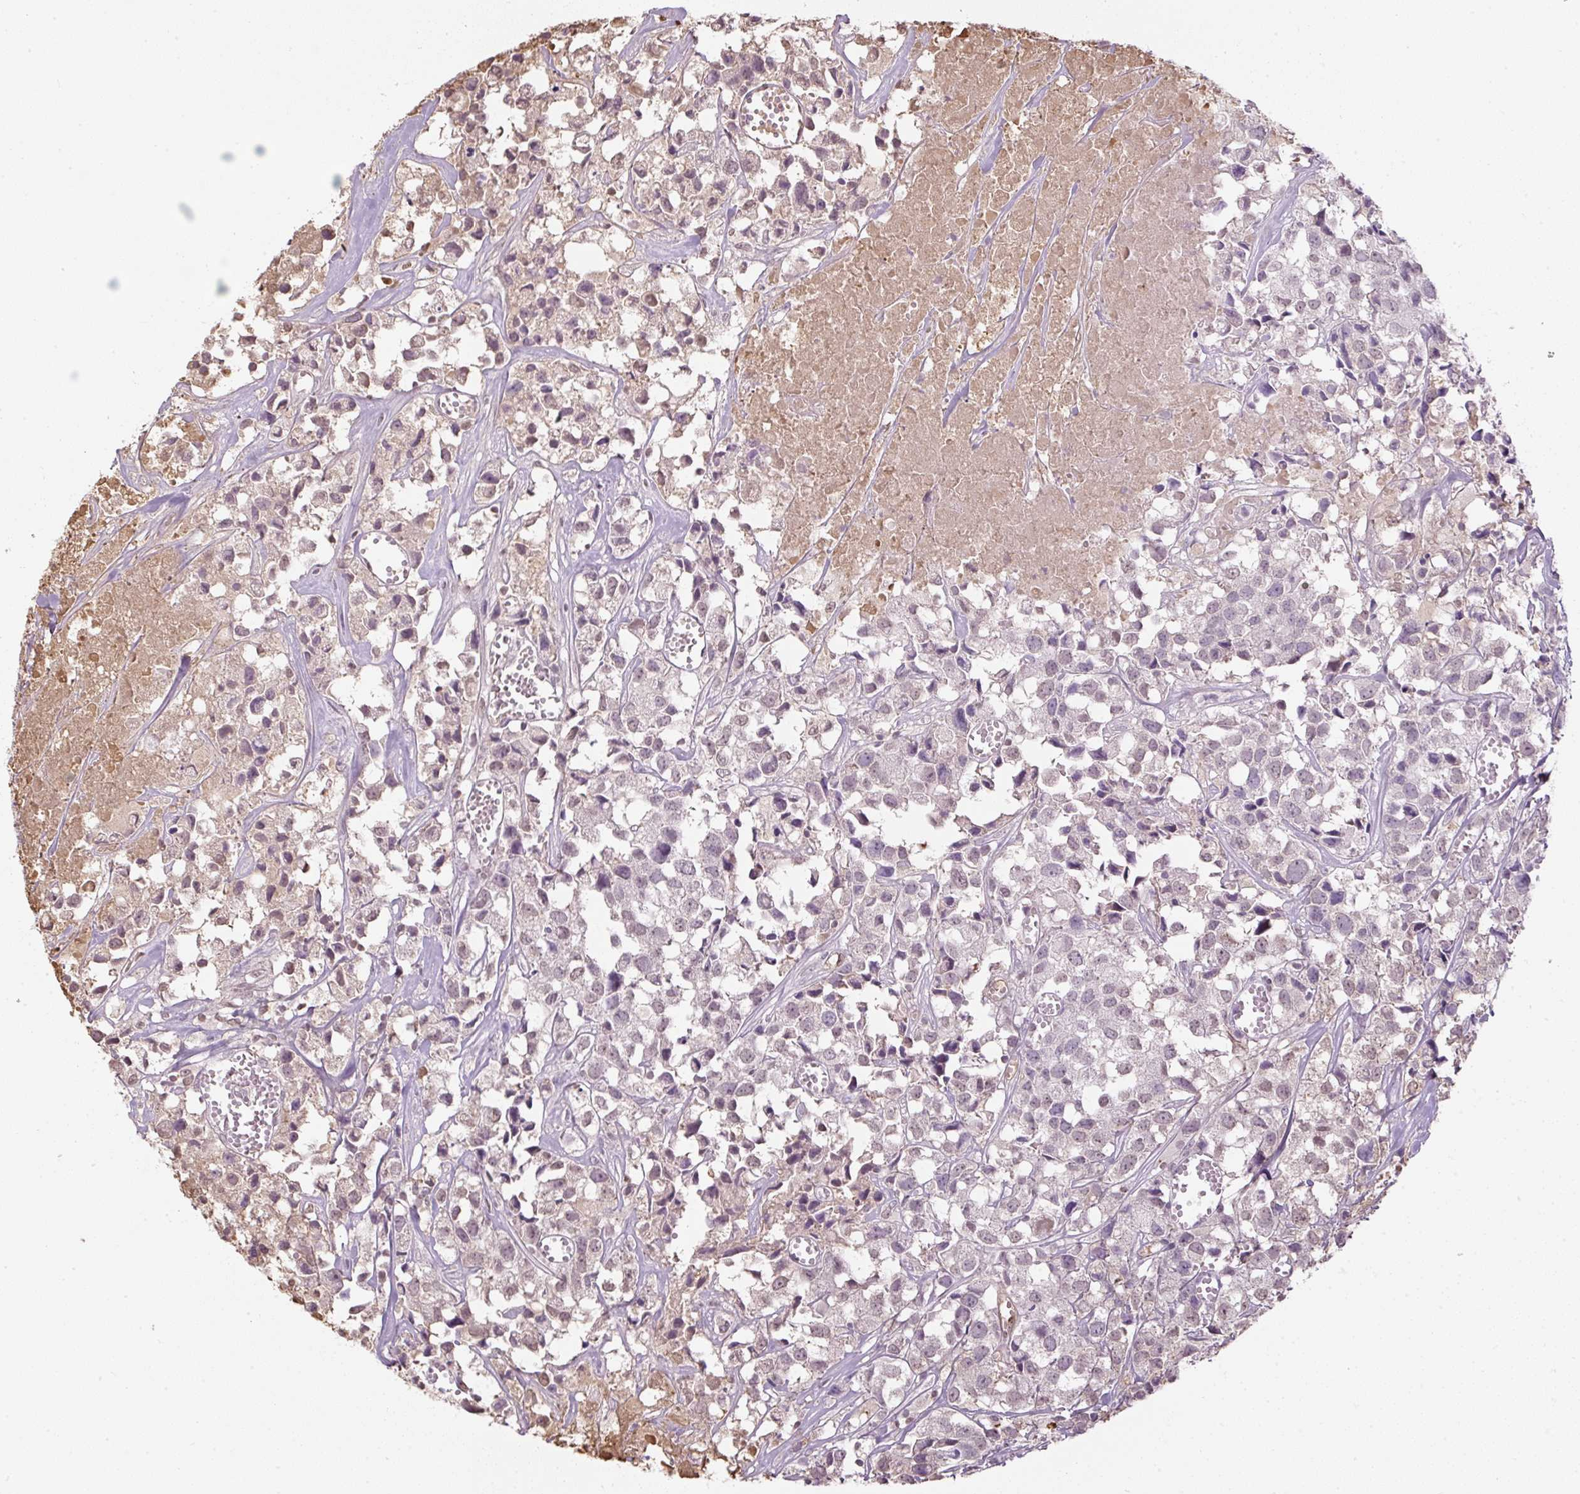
{"staining": {"intensity": "moderate", "quantity": "<25%", "location": "nuclear"}, "tissue": "urothelial cancer", "cell_type": "Tumor cells", "image_type": "cancer", "snomed": [{"axis": "morphology", "description": "Urothelial carcinoma, High grade"}, {"axis": "topography", "description": "Urinary bladder"}], "caption": "Protein expression analysis of urothelial cancer demonstrates moderate nuclear expression in approximately <25% of tumor cells. (brown staining indicates protein expression, while blue staining denotes nuclei).", "gene": "APOA1", "patient": {"sex": "female", "age": 75}}